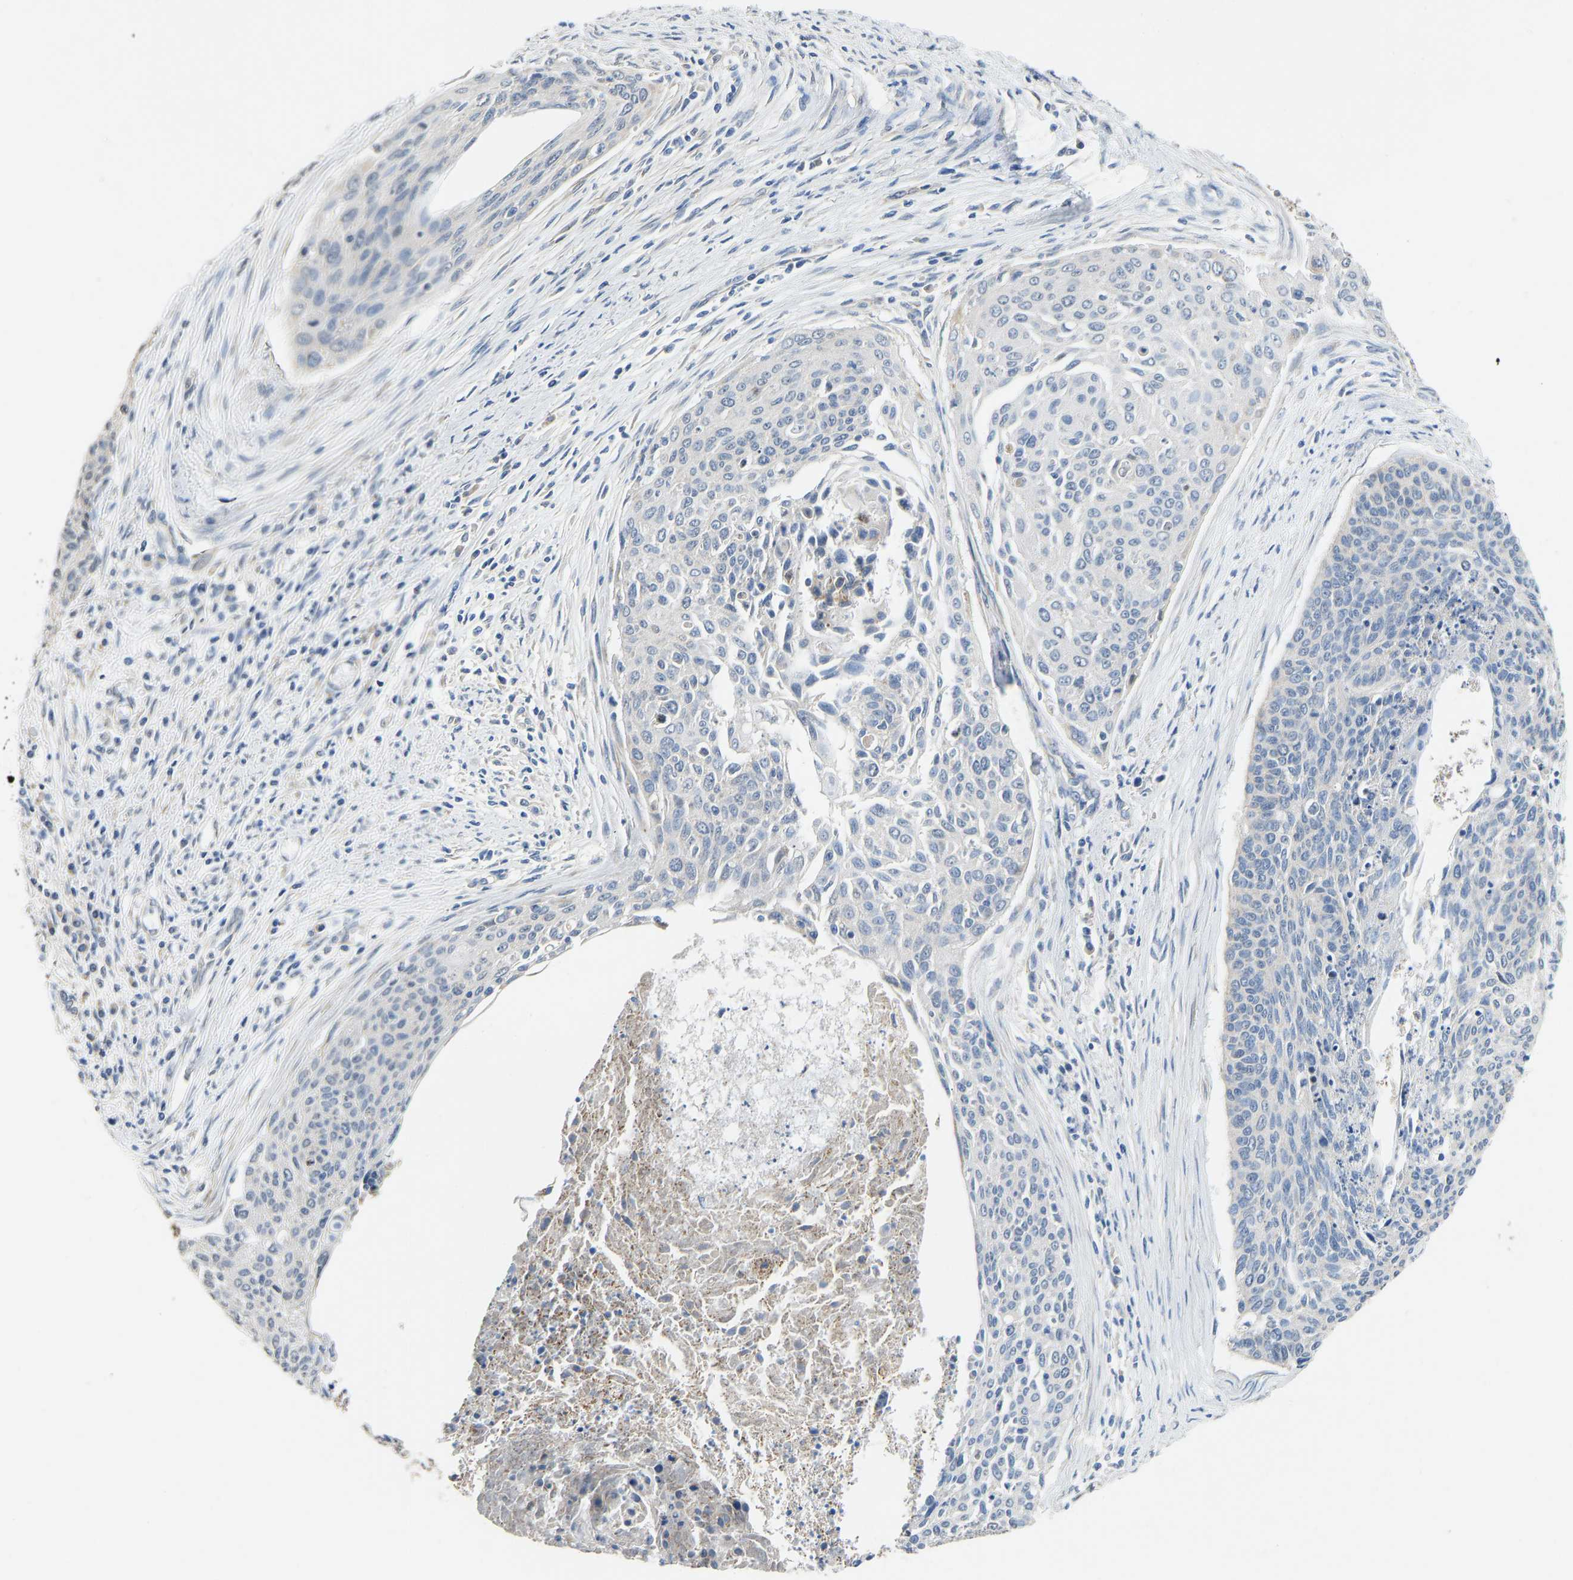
{"staining": {"intensity": "negative", "quantity": "none", "location": "none"}, "tissue": "cervical cancer", "cell_type": "Tumor cells", "image_type": "cancer", "snomed": [{"axis": "morphology", "description": "Squamous cell carcinoma, NOS"}, {"axis": "topography", "description": "Cervix"}], "caption": "Immunohistochemistry (IHC) photomicrograph of cervical cancer stained for a protein (brown), which displays no positivity in tumor cells.", "gene": "TMEM150A", "patient": {"sex": "female", "age": 55}}